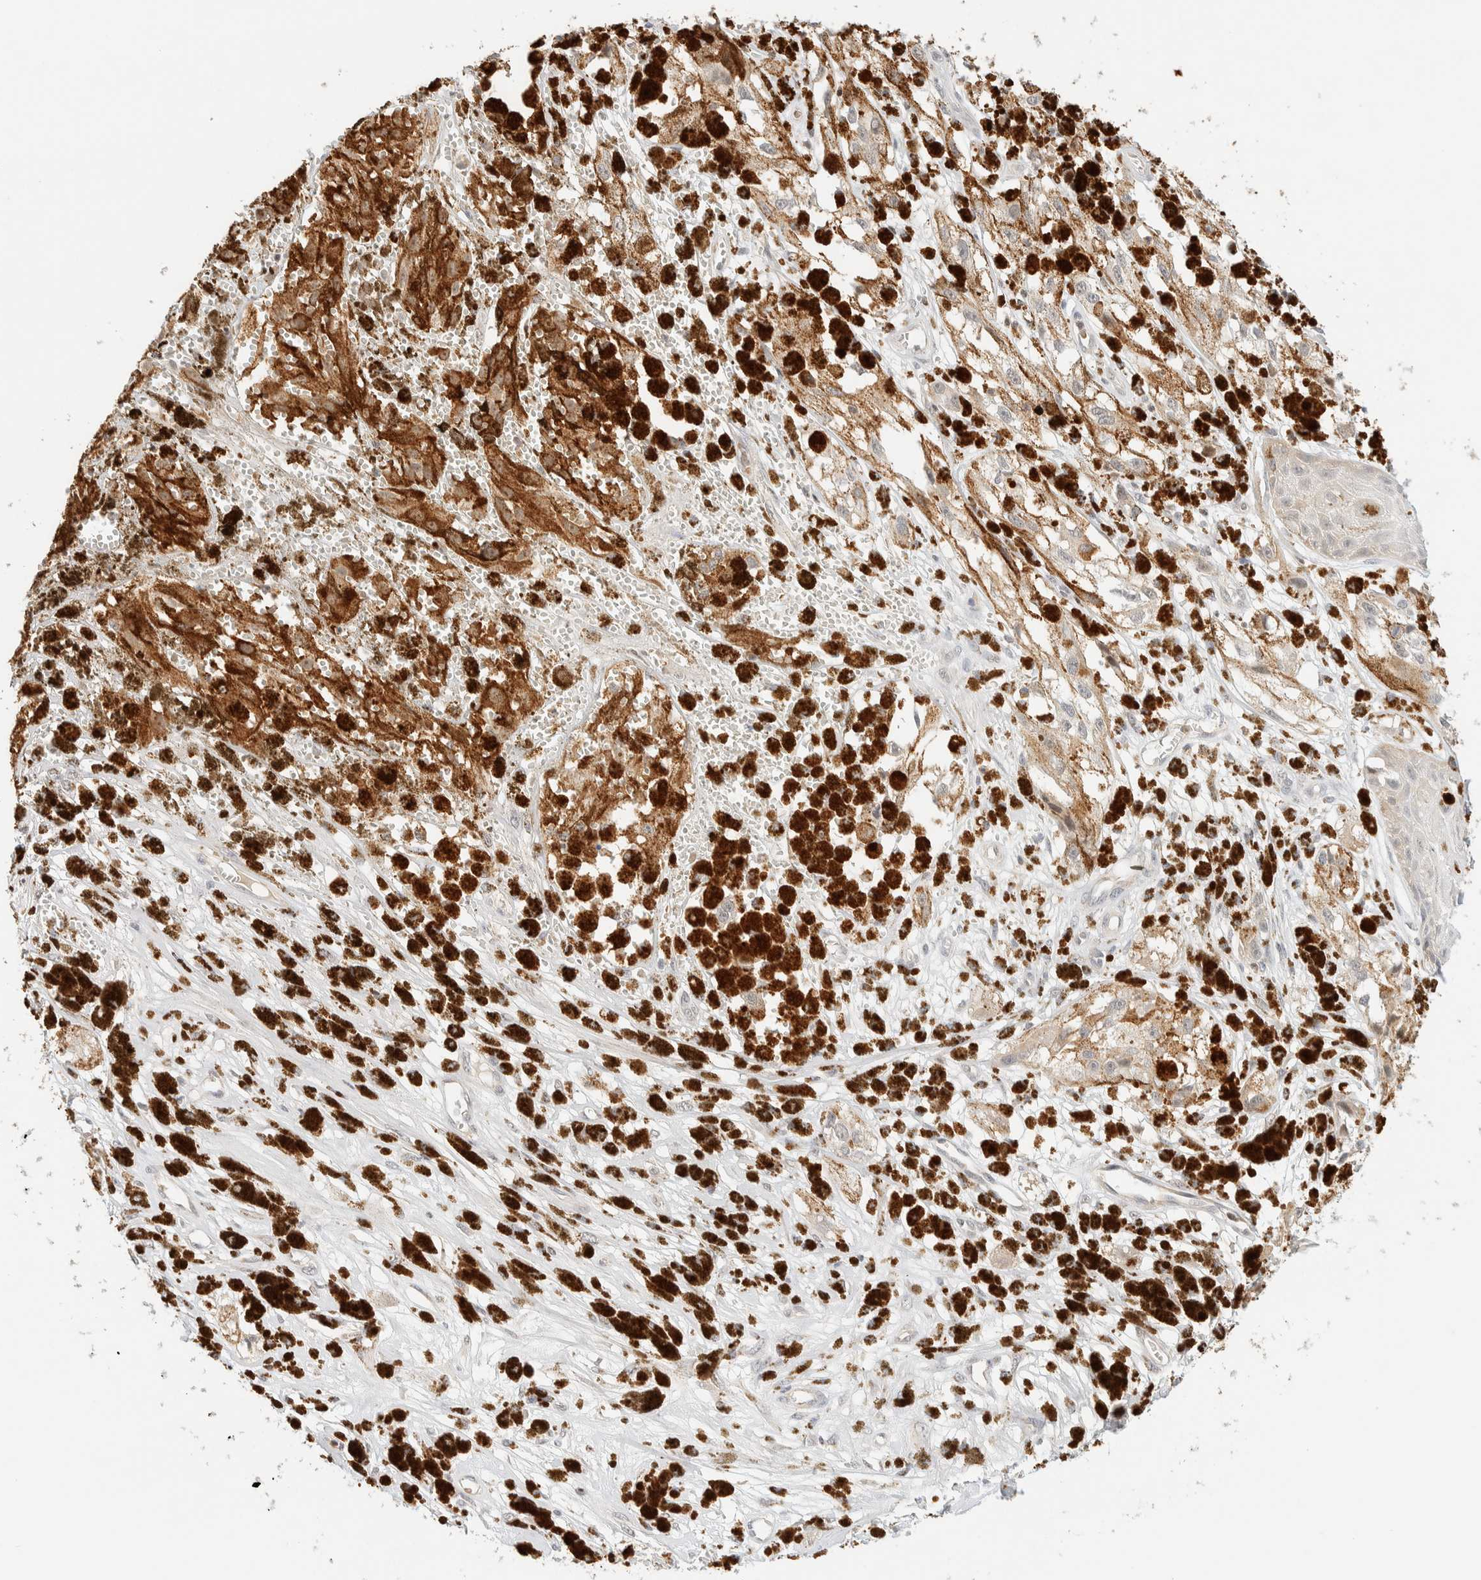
{"staining": {"intensity": "moderate", "quantity": ">75%", "location": "cytoplasmic/membranous"}, "tissue": "melanoma", "cell_type": "Tumor cells", "image_type": "cancer", "snomed": [{"axis": "morphology", "description": "Malignant melanoma, NOS"}, {"axis": "topography", "description": "Skin"}], "caption": "Immunohistochemical staining of human malignant melanoma shows medium levels of moderate cytoplasmic/membranous staining in about >75% of tumor cells.", "gene": "TNK1", "patient": {"sex": "male", "age": 88}}